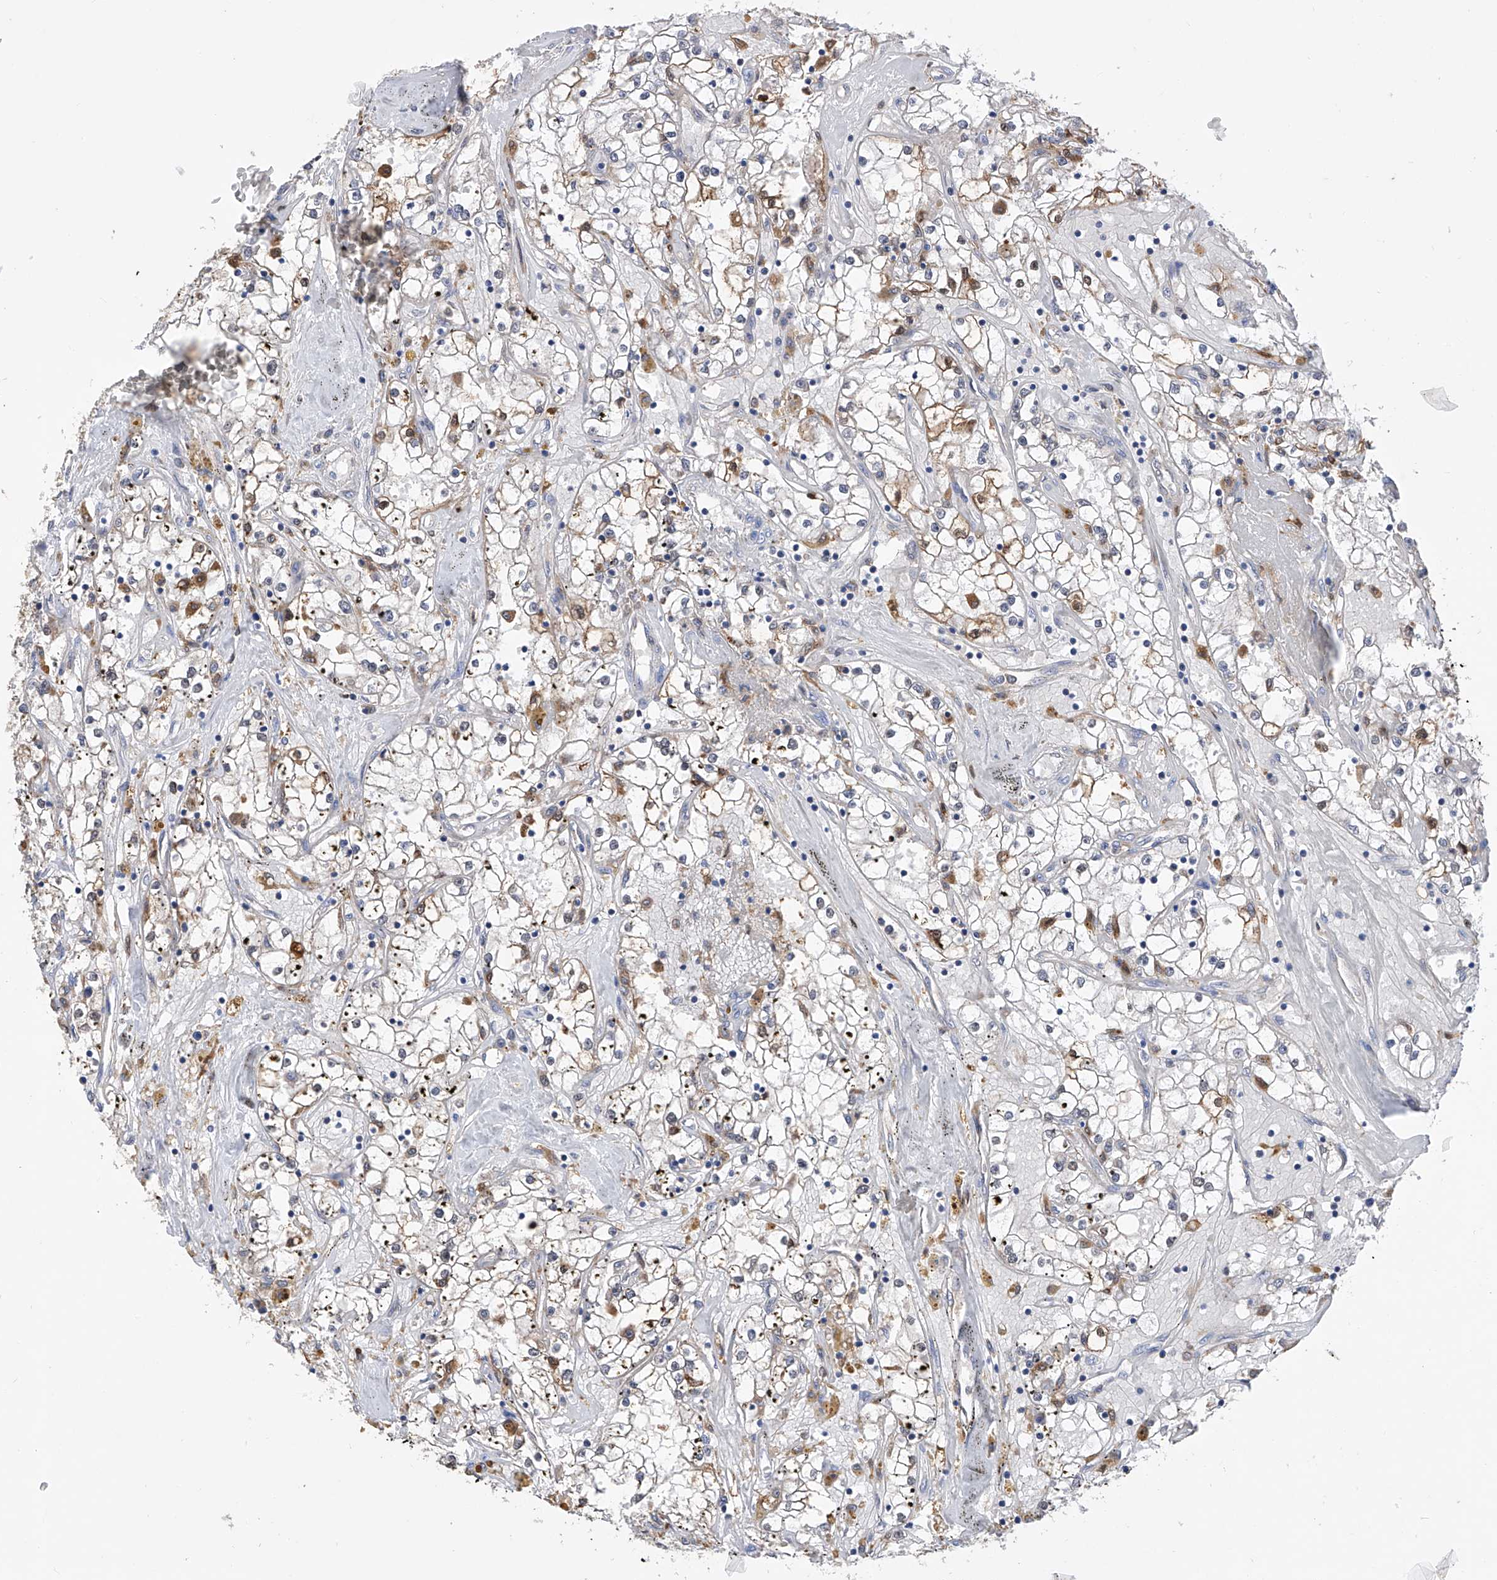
{"staining": {"intensity": "moderate", "quantity": "25%-75%", "location": "cytoplasmic/membranous"}, "tissue": "renal cancer", "cell_type": "Tumor cells", "image_type": "cancer", "snomed": [{"axis": "morphology", "description": "Adenocarcinoma, NOS"}, {"axis": "topography", "description": "Kidney"}], "caption": "A brown stain labels moderate cytoplasmic/membranous positivity of a protein in human renal adenocarcinoma tumor cells.", "gene": "SPATA20", "patient": {"sex": "male", "age": 56}}